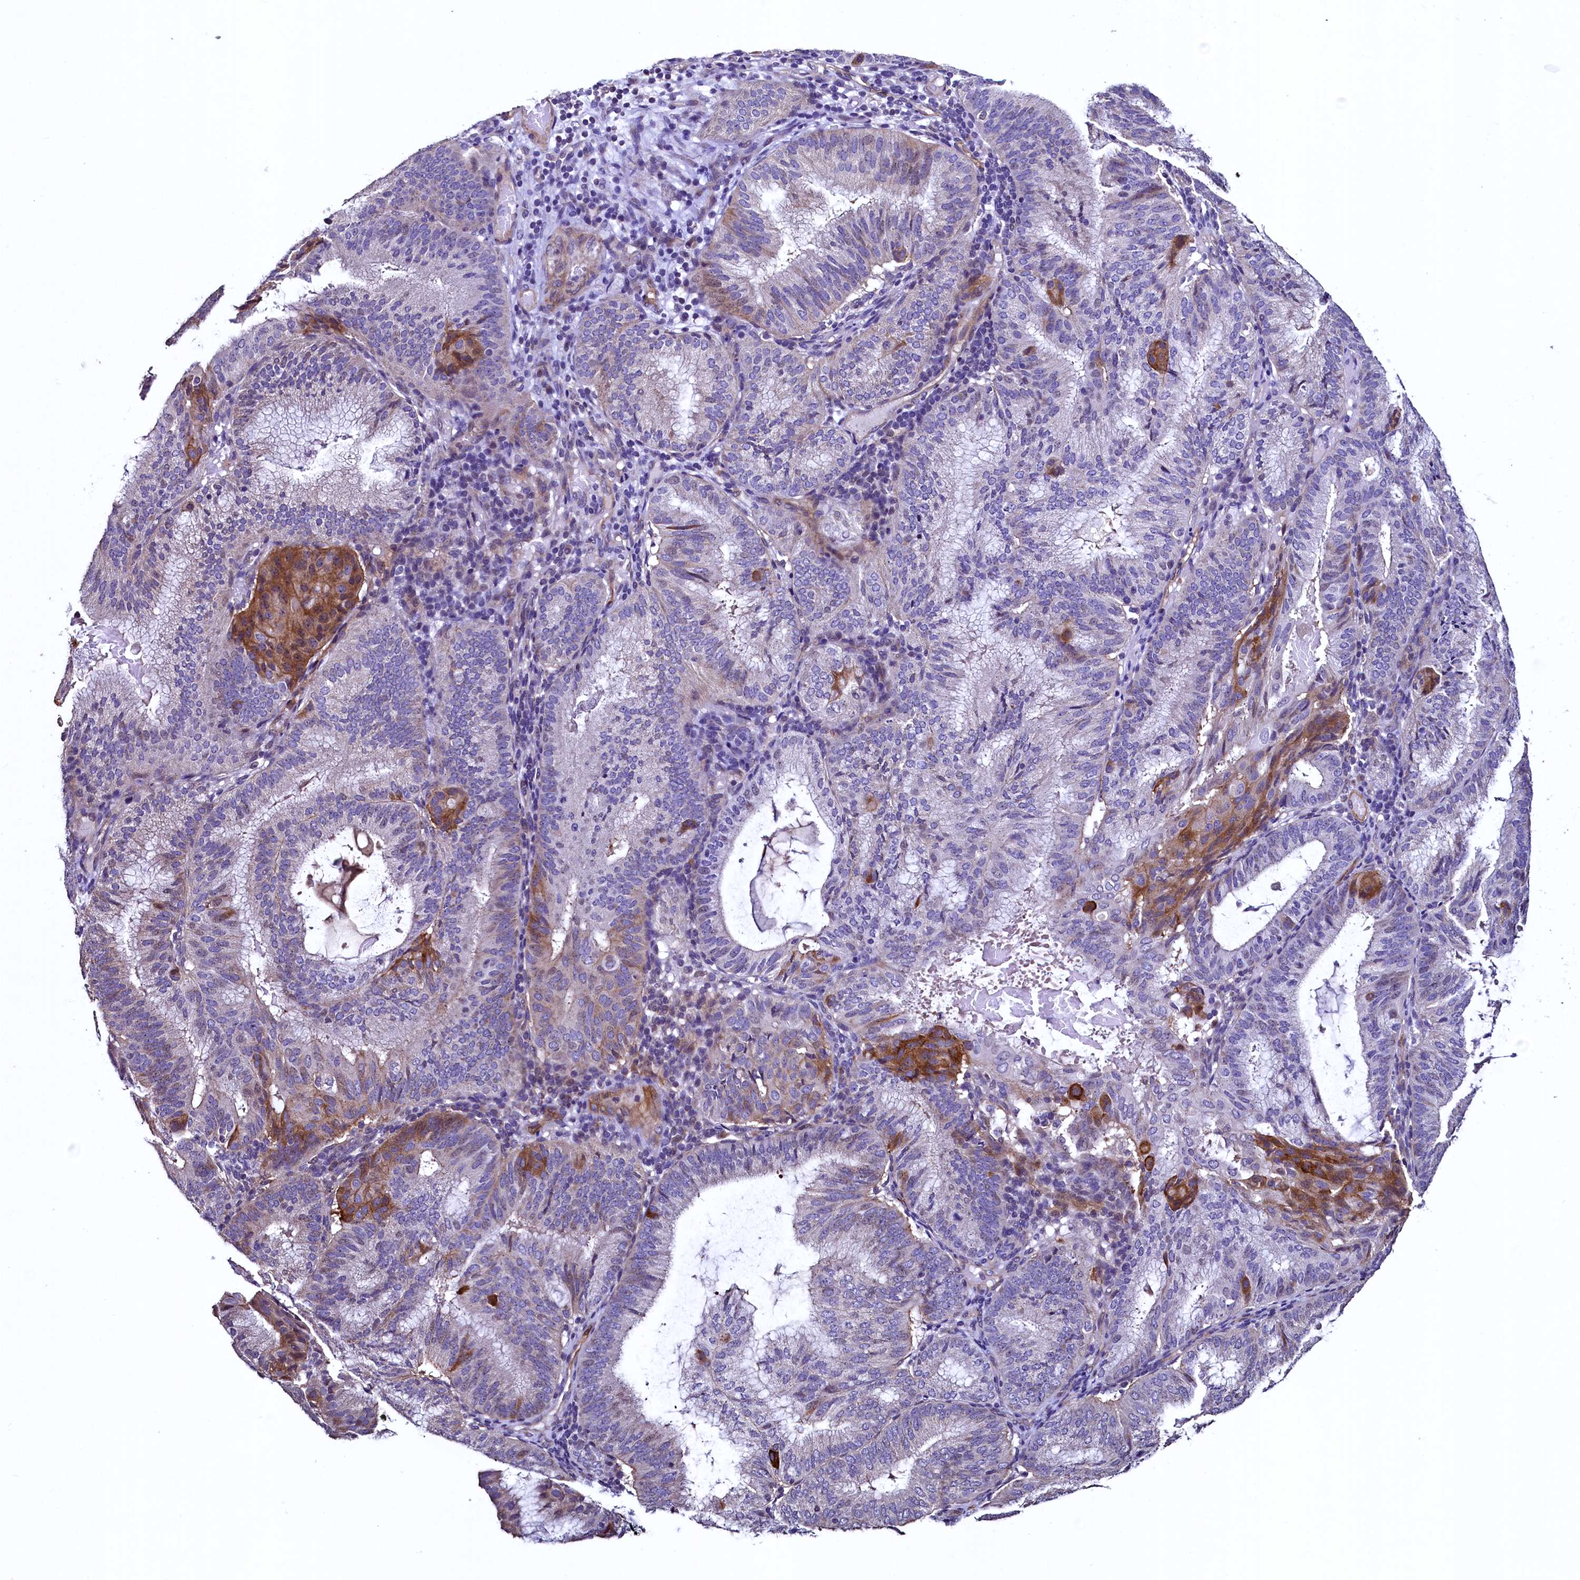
{"staining": {"intensity": "moderate", "quantity": "<25%", "location": "cytoplasmic/membranous"}, "tissue": "endometrial cancer", "cell_type": "Tumor cells", "image_type": "cancer", "snomed": [{"axis": "morphology", "description": "Adenocarcinoma, NOS"}, {"axis": "topography", "description": "Endometrium"}], "caption": "The micrograph displays immunohistochemical staining of endometrial cancer. There is moderate cytoplasmic/membranous expression is appreciated in about <25% of tumor cells. Using DAB (brown) and hematoxylin (blue) stains, captured at high magnification using brightfield microscopy.", "gene": "PALM", "patient": {"sex": "female", "age": 49}}